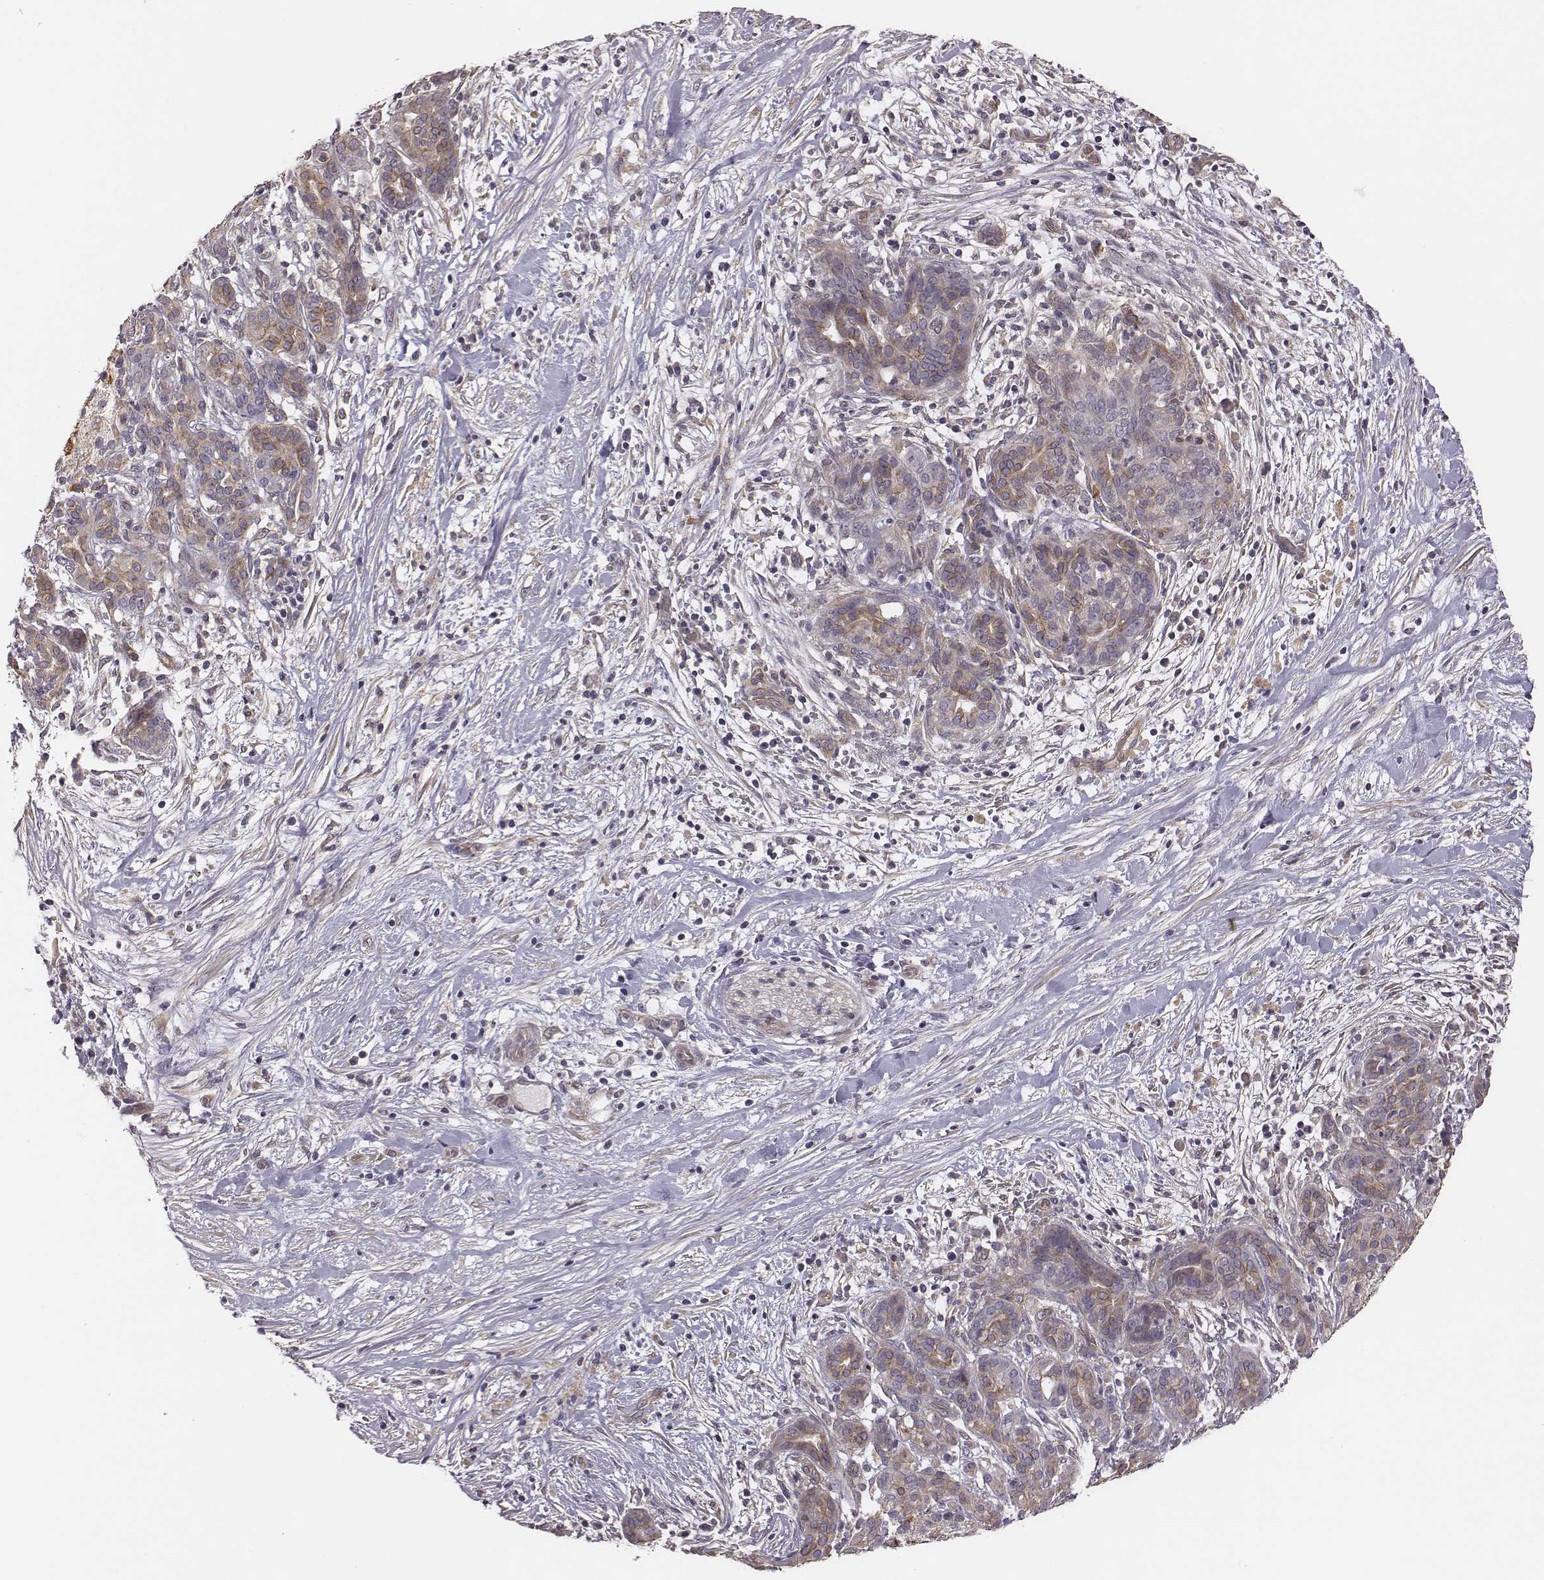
{"staining": {"intensity": "weak", "quantity": "25%-75%", "location": "cytoplasmic/membranous"}, "tissue": "pancreatic cancer", "cell_type": "Tumor cells", "image_type": "cancer", "snomed": [{"axis": "morphology", "description": "Adenocarcinoma, NOS"}, {"axis": "topography", "description": "Pancreas"}], "caption": "A low amount of weak cytoplasmic/membranous expression is identified in approximately 25%-75% of tumor cells in adenocarcinoma (pancreatic) tissue.", "gene": "SCARF1", "patient": {"sex": "male", "age": 44}}